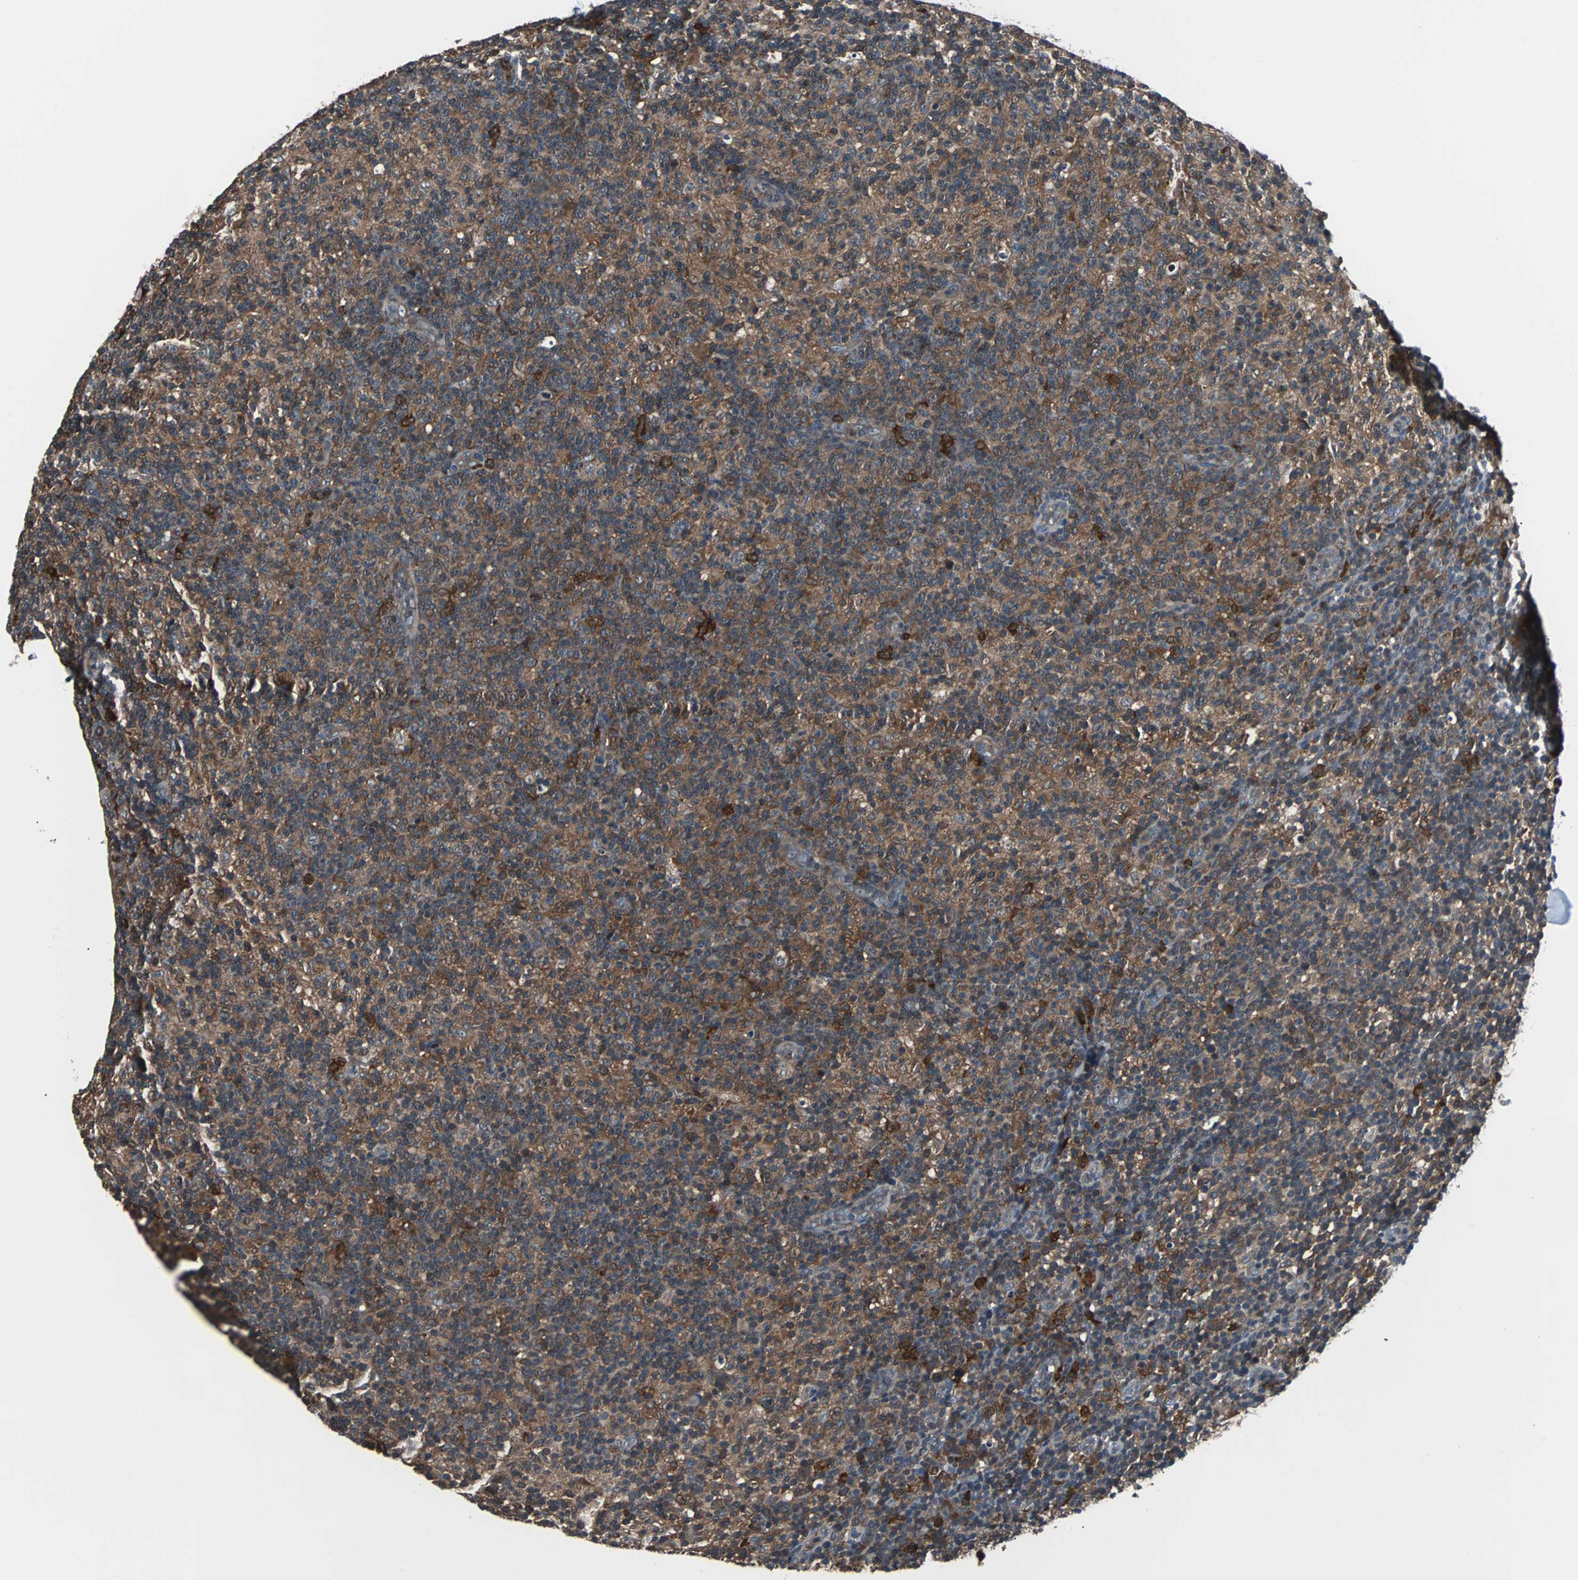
{"staining": {"intensity": "moderate", "quantity": ">75%", "location": "cytoplasmic/membranous"}, "tissue": "lymph node", "cell_type": "Germinal center cells", "image_type": "normal", "snomed": [{"axis": "morphology", "description": "Normal tissue, NOS"}, {"axis": "morphology", "description": "Inflammation, NOS"}, {"axis": "topography", "description": "Lymph node"}], "caption": "Germinal center cells display medium levels of moderate cytoplasmic/membranous expression in about >75% of cells in benign lymph node.", "gene": "PAK1", "patient": {"sex": "male", "age": 55}}